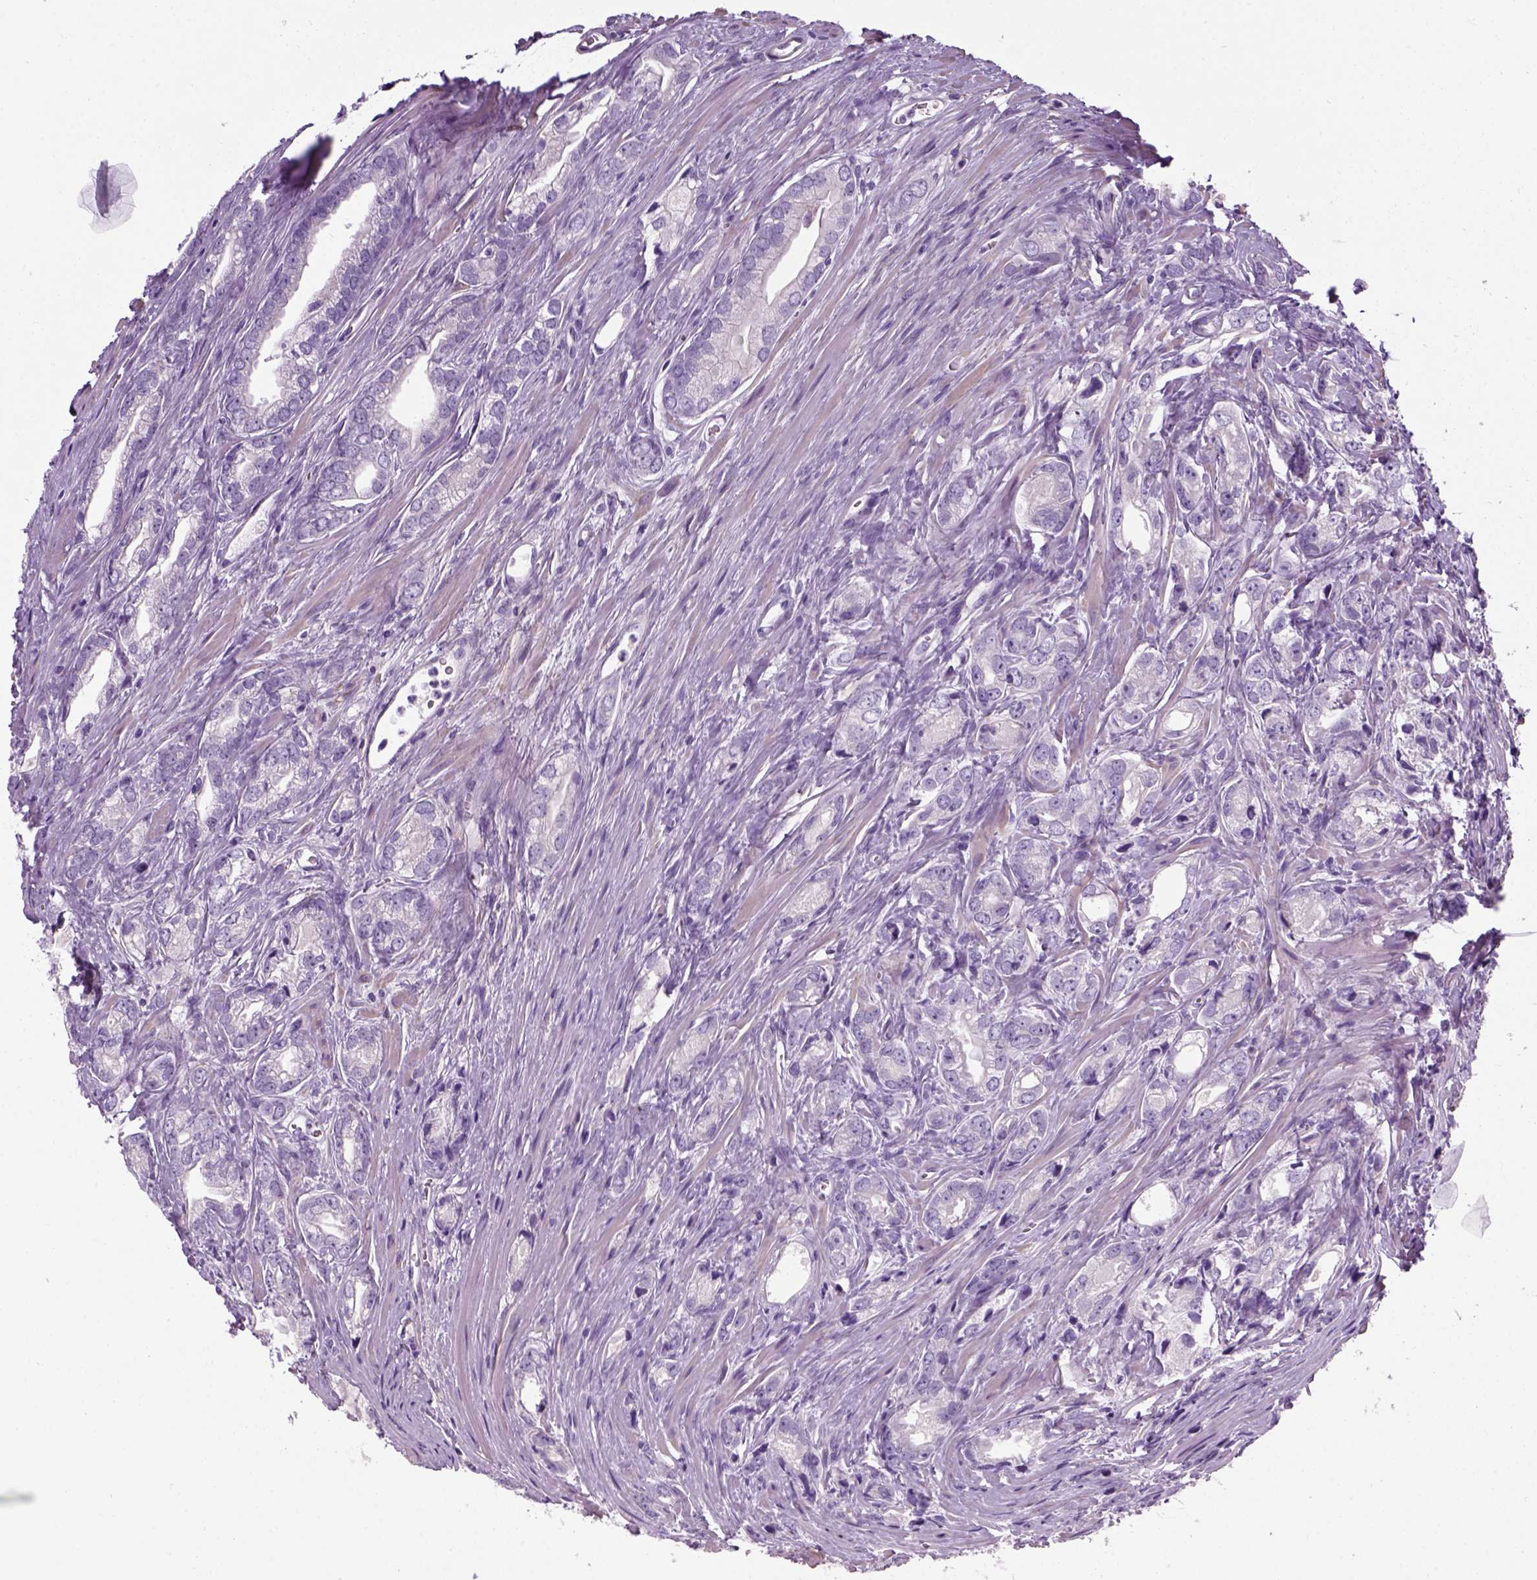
{"staining": {"intensity": "negative", "quantity": "none", "location": "none"}, "tissue": "prostate cancer", "cell_type": "Tumor cells", "image_type": "cancer", "snomed": [{"axis": "morphology", "description": "Adenocarcinoma, NOS"}, {"axis": "morphology", "description": "Adenocarcinoma, High grade"}, {"axis": "topography", "description": "Prostate"}], "caption": "A high-resolution photomicrograph shows immunohistochemistry staining of prostate adenocarcinoma, which demonstrates no significant expression in tumor cells. (Brightfield microscopy of DAB (3,3'-diaminobenzidine) immunohistochemistry at high magnification).", "gene": "FAM161A", "patient": {"sex": "male", "age": 70}}